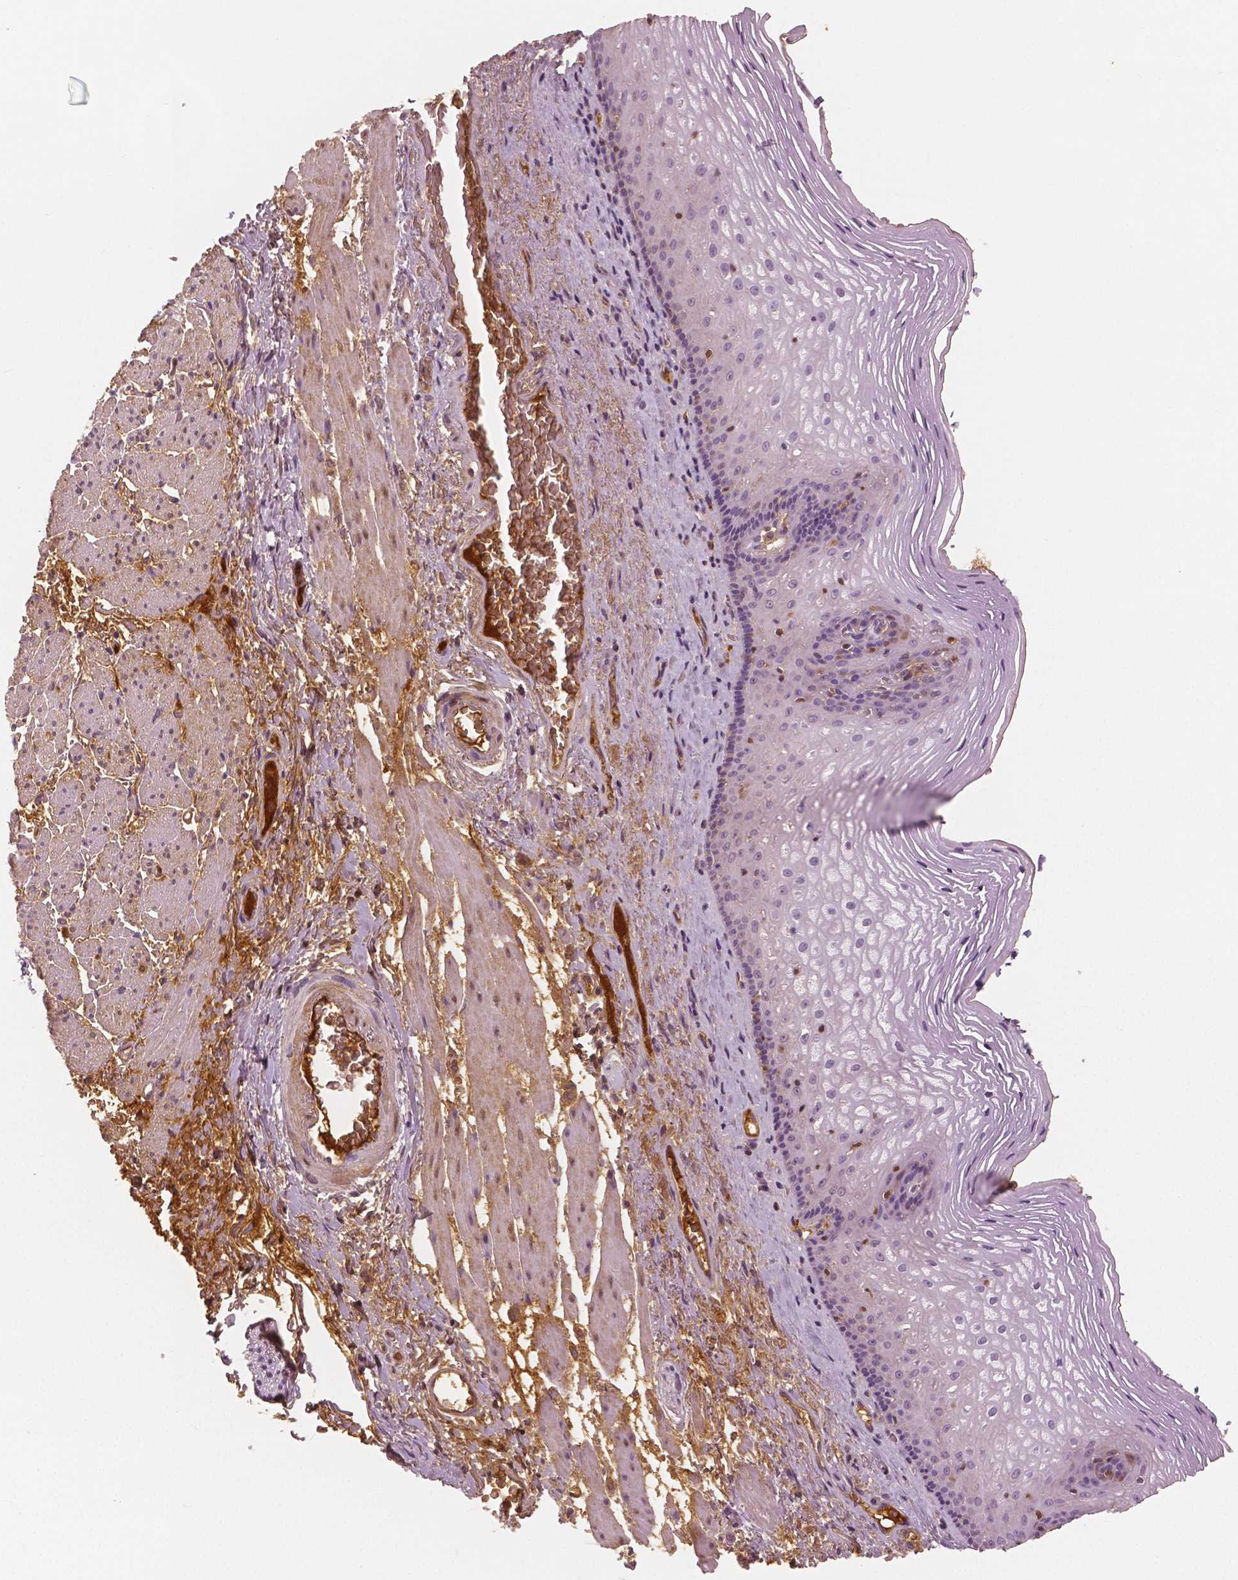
{"staining": {"intensity": "negative", "quantity": "none", "location": "none"}, "tissue": "esophagus", "cell_type": "Squamous epithelial cells", "image_type": "normal", "snomed": [{"axis": "morphology", "description": "Normal tissue, NOS"}, {"axis": "topography", "description": "Esophagus"}], "caption": "An image of esophagus stained for a protein reveals no brown staining in squamous epithelial cells. Nuclei are stained in blue.", "gene": "APOA4", "patient": {"sex": "male", "age": 76}}